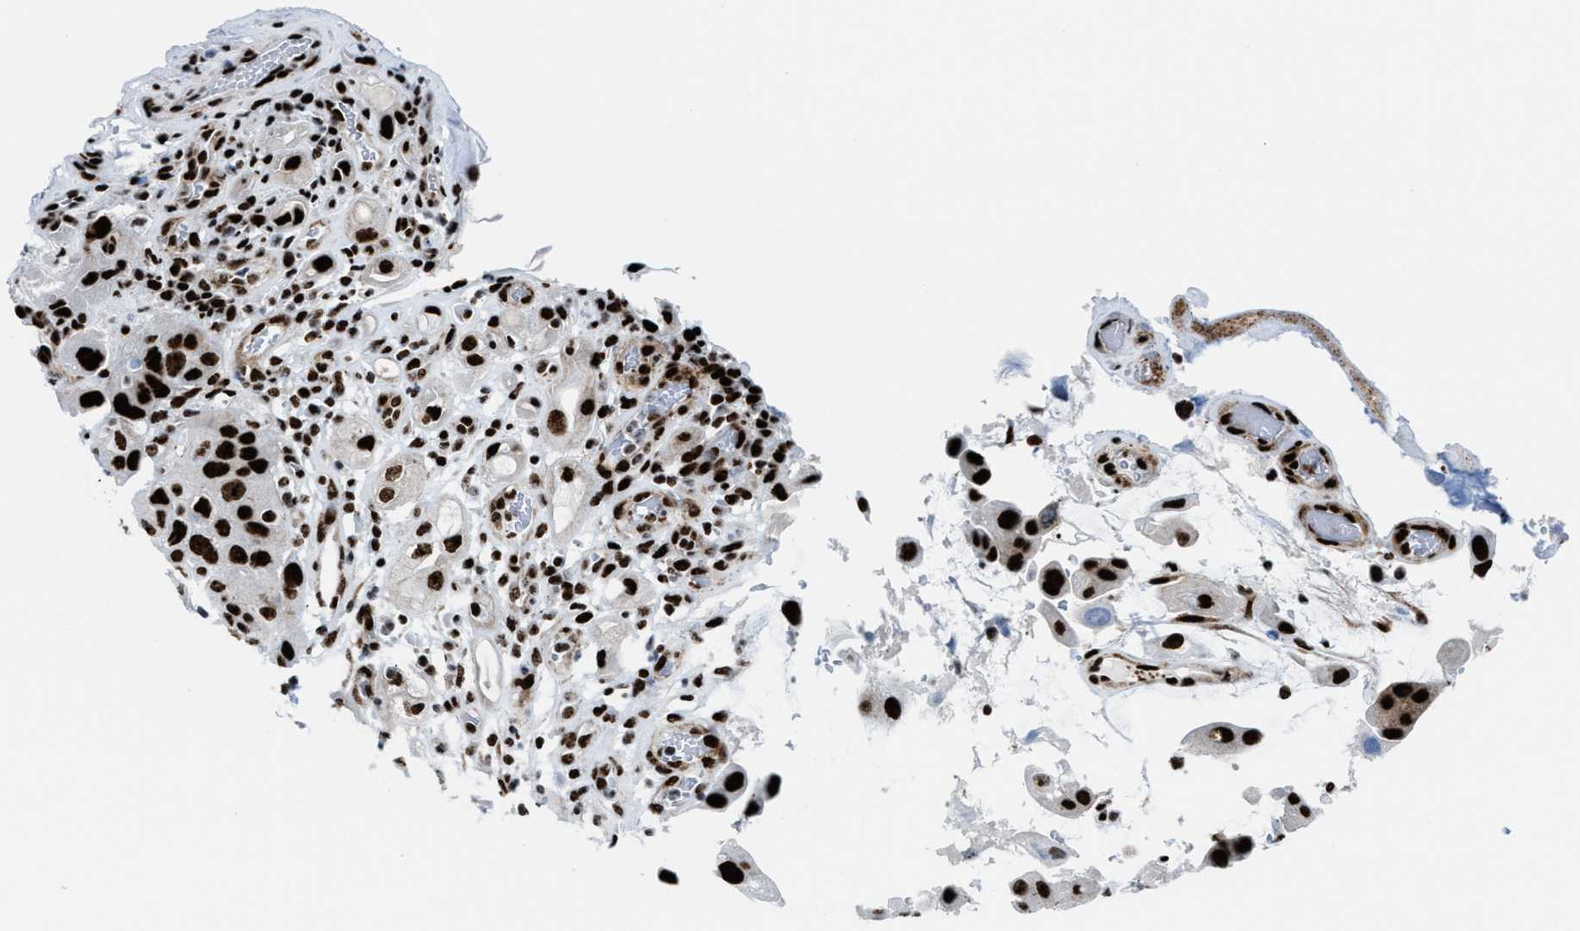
{"staining": {"intensity": "strong", "quantity": ">75%", "location": "nuclear"}, "tissue": "urothelial cancer", "cell_type": "Tumor cells", "image_type": "cancer", "snomed": [{"axis": "morphology", "description": "Urothelial carcinoma, High grade"}, {"axis": "topography", "description": "Urinary bladder"}], "caption": "Brown immunohistochemical staining in high-grade urothelial carcinoma shows strong nuclear expression in about >75% of tumor cells.", "gene": "NONO", "patient": {"sex": "female", "age": 64}}